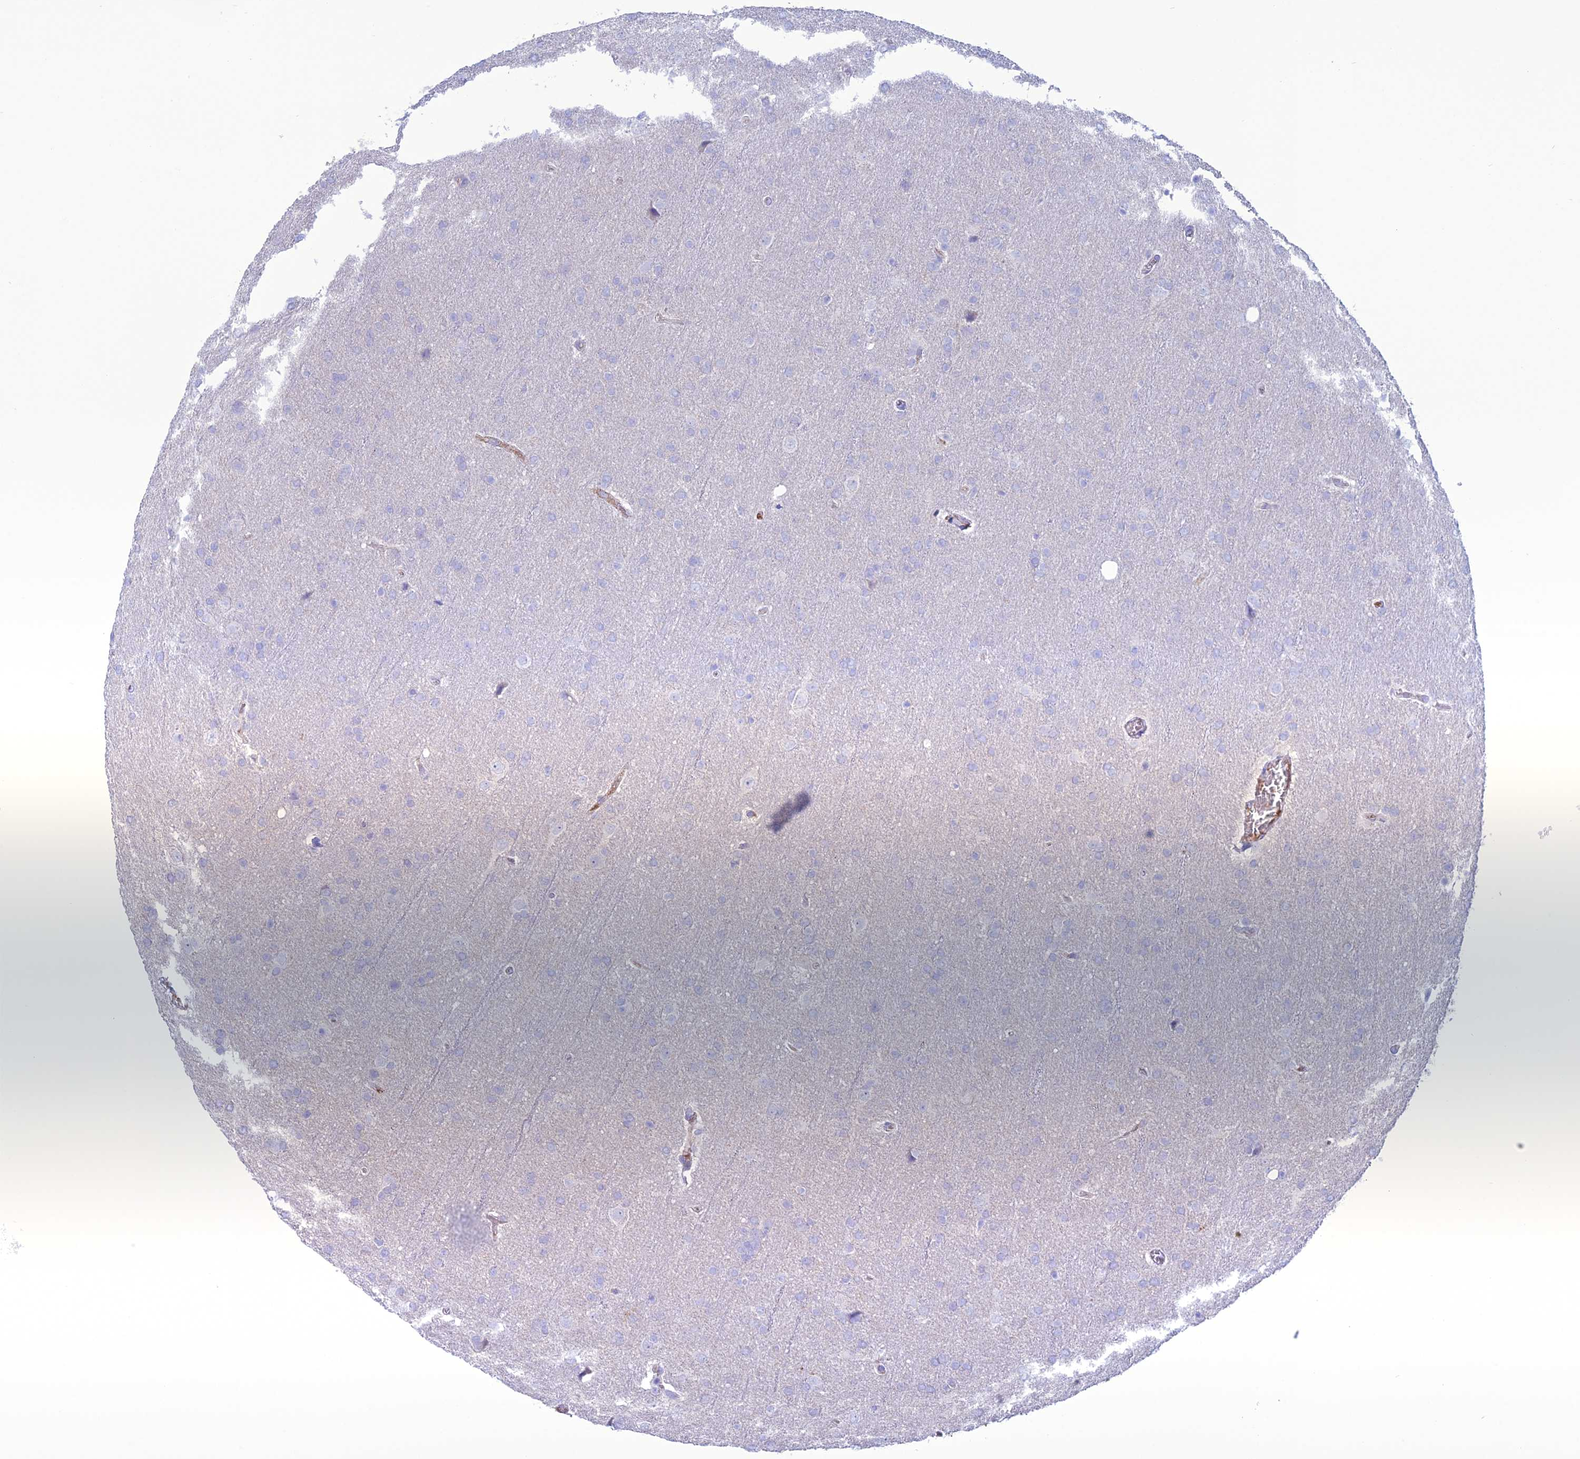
{"staining": {"intensity": "negative", "quantity": "none", "location": "none"}, "tissue": "glioma", "cell_type": "Tumor cells", "image_type": "cancer", "snomed": [{"axis": "morphology", "description": "Glioma, malignant, Low grade"}, {"axis": "topography", "description": "Brain"}], "caption": "Human malignant glioma (low-grade) stained for a protein using immunohistochemistry (IHC) shows no staining in tumor cells.", "gene": "CDC42EP5", "patient": {"sex": "female", "age": 32}}